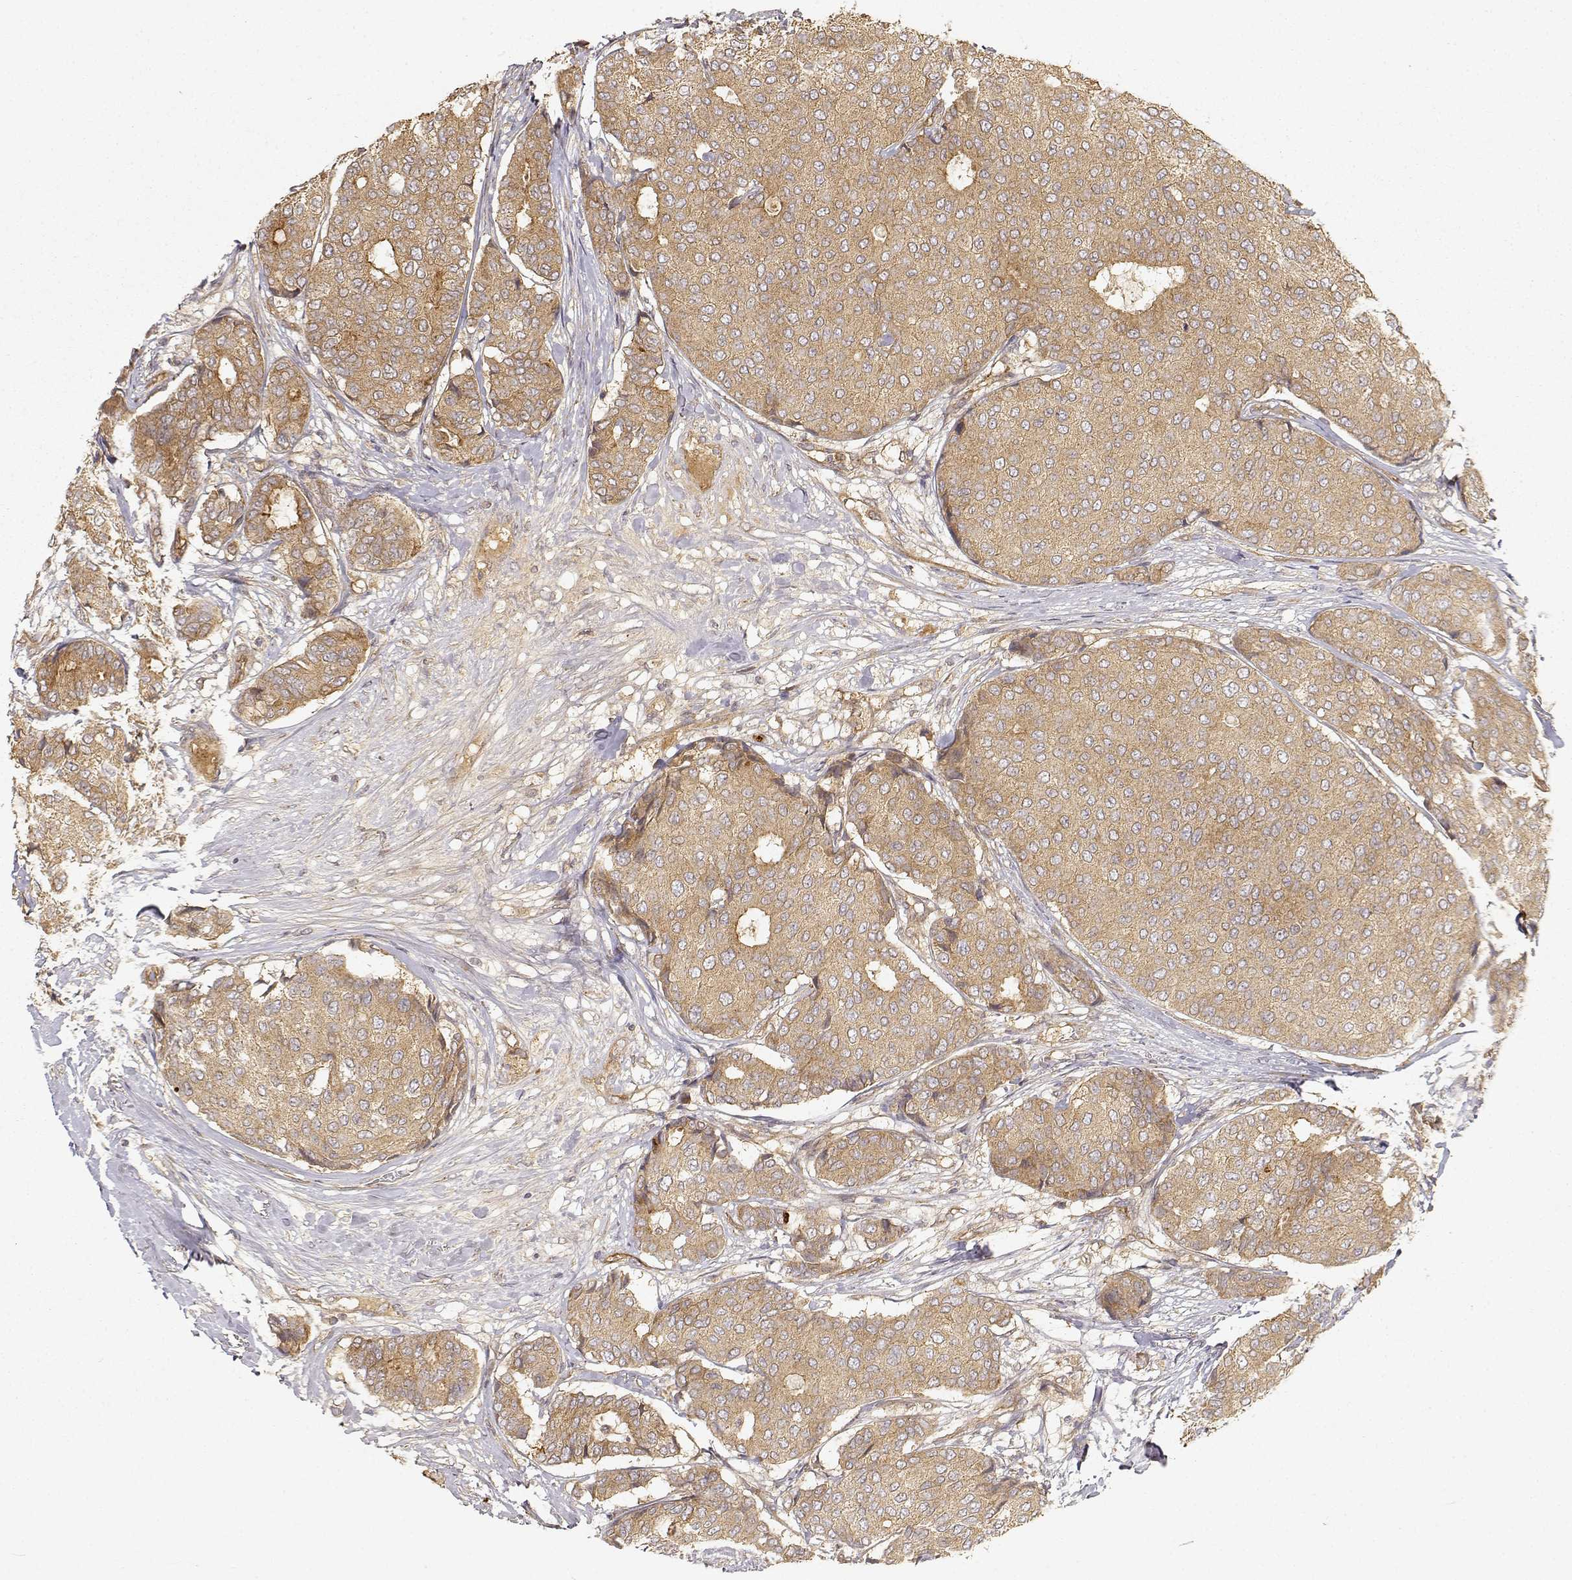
{"staining": {"intensity": "weak", "quantity": ">75%", "location": "cytoplasmic/membranous"}, "tissue": "breast cancer", "cell_type": "Tumor cells", "image_type": "cancer", "snomed": [{"axis": "morphology", "description": "Duct carcinoma"}, {"axis": "topography", "description": "Breast"}], "caption": "Tumor cells exhibit weak cytoplasmic/membranous positivity in about >75% of cells in breast cancer. (IHC, brightfield microscopy, high magnification).", "gene": "CDK5RAP2", "patient": {"sex": "female", "age": 75}}